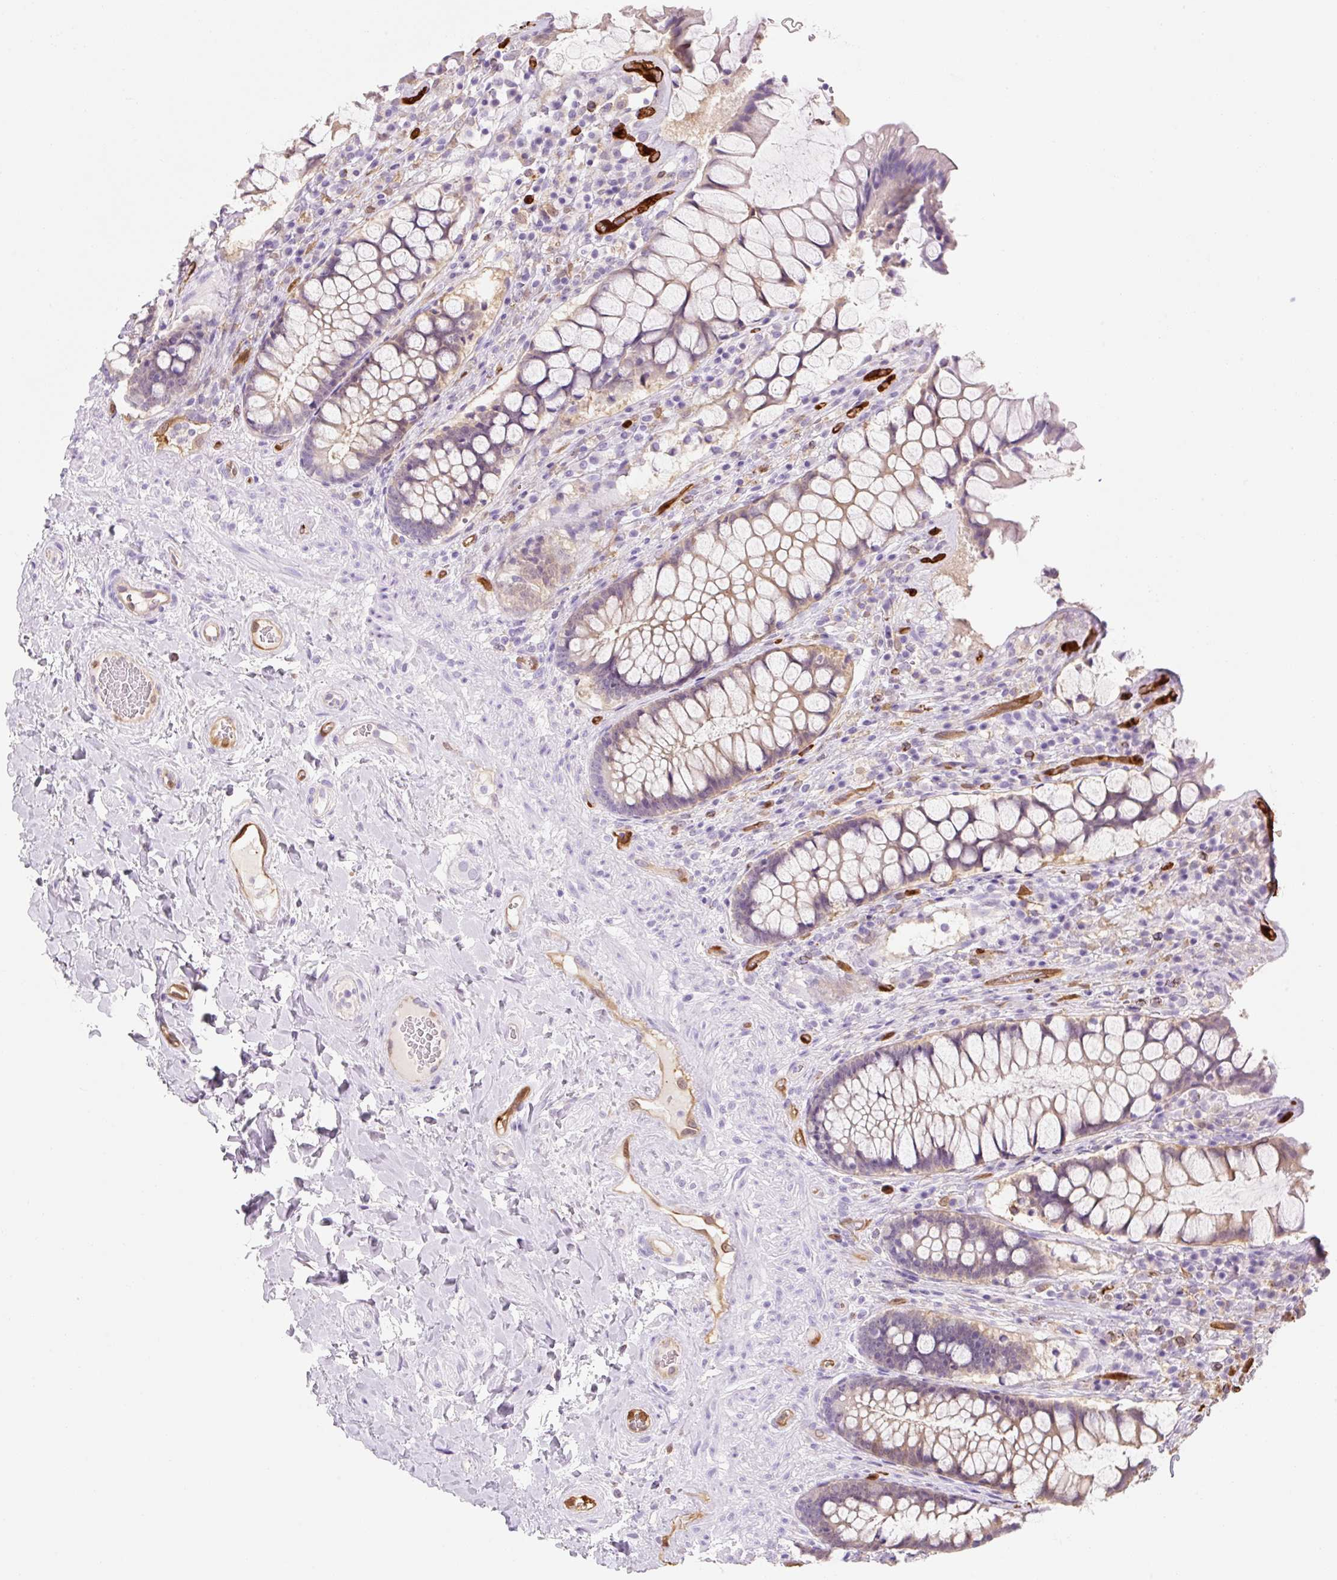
{"staining": {"intensity": "moderate", "quantity": "25%-75%", "location": "cytoplasmic/membranous"}, "tissue": "rectum", "cell_type": "Glandular cells", "image_type": "normal", "snomed": [{"axis": "morphology", "description": "Normal tissue, NOS"}, {"axis": "topography", "description": "Rectum"}], "caption": "Approximately 25%-75% of glandular cells in normal human rectum exhibit moderate cytoplasmic/membranous protein expression as visualized by brown immunohistochemical staining.", "gene": "FABP5", "patient": {"sex": "female", "age": 58}}